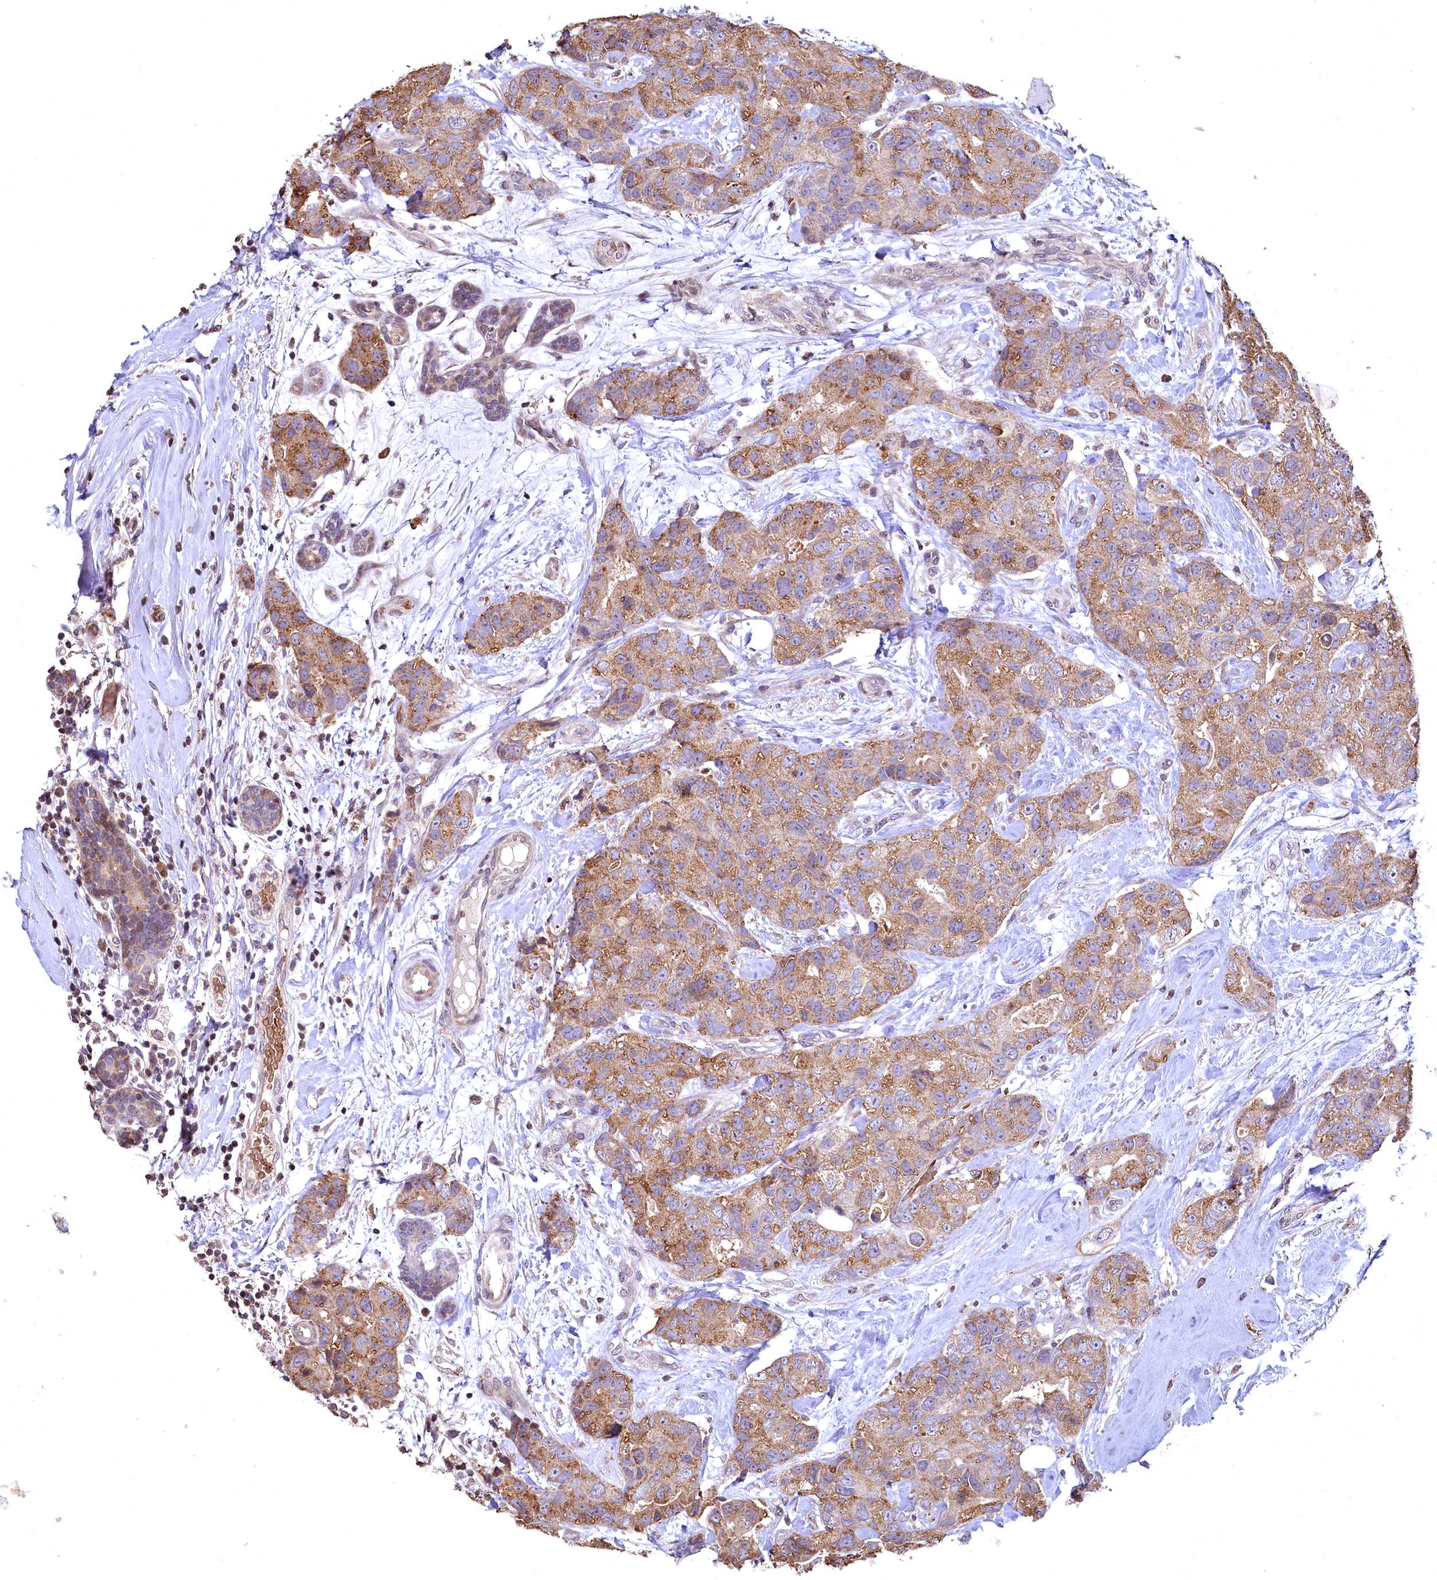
{"staining": {"intensity": "moderate", "quantity": ">75%", "location": "cytoplasmic/membranous"}, "tissue": "breast cancer", "cell_type": "Tumor cells", "image_type": "cancer", "snomed": [{"axis": "morphology", "description": "Duct carcinoma"}, {"axis": "topography", "description": "Breast"}], "caption": "DAB immunohistochemical staining of human breast cancer (invasive ductal carcinoma) shows moderate cytoplasmic/membranous protein expression in approximately >75% of tumor cells. (DAB (3,3'-diaminobenzidine) IHC, brown staining for protein, blue staining for nuclei).", "gene": "SPTA1", "patient": {"sex": "female", "age": 62}}